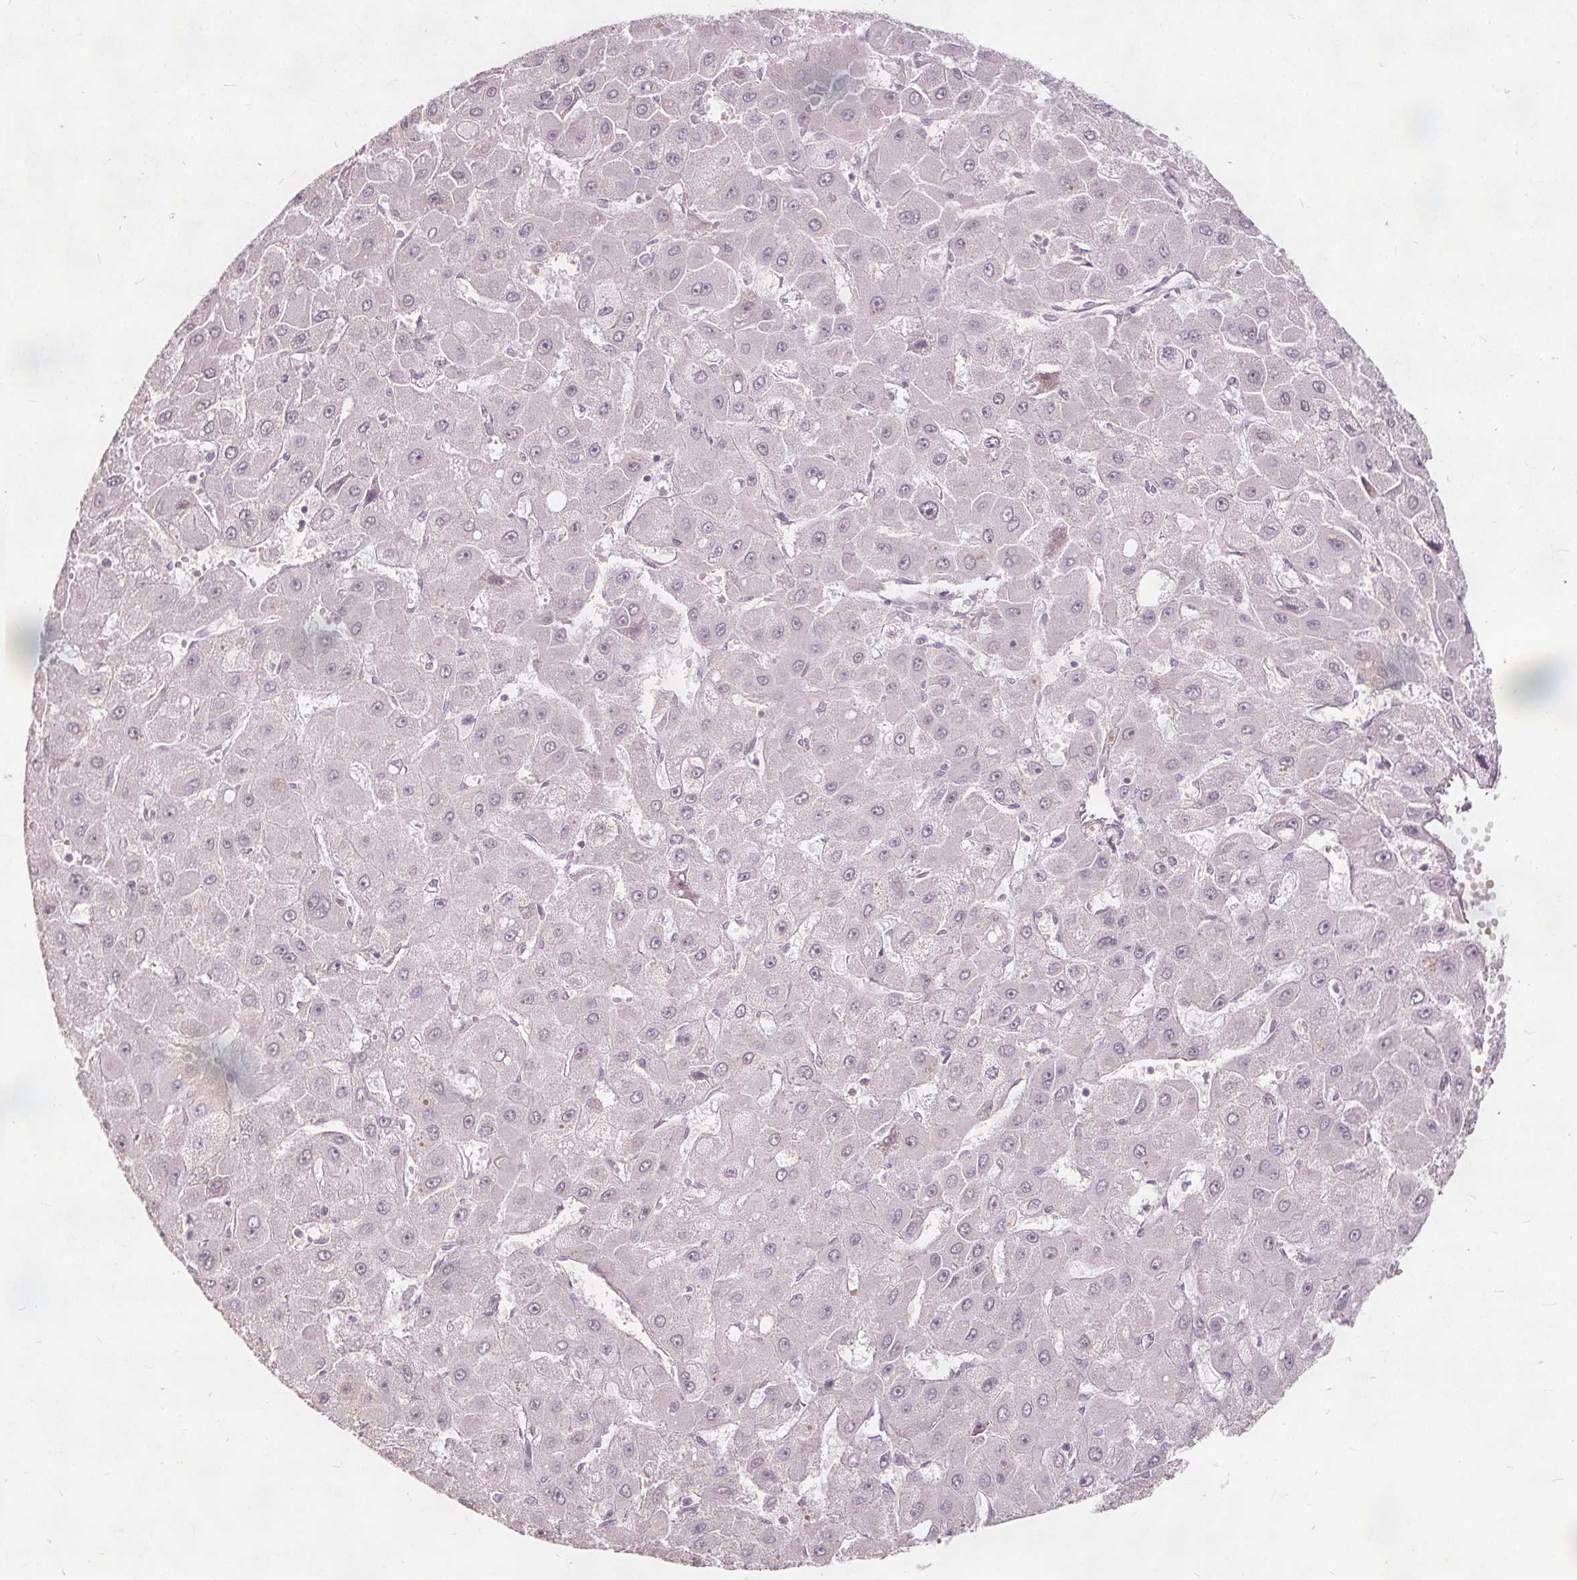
{"staining": {"intensity": "negative", "quantity": "none", "location": "none"}, "tissue": "liver cancer", "cell_type": "Tumor cells", "image_type": "cancer", "snomed": [{"axis": "morphology", "description": "Carcinoma, Hepatocellular, NOS"}, {"axis": "topography", "description": "Liver"}], "caption": "The histopathology image displays no significant positivity in tumor cells of liver cancer (hepatocellular carcinoma).", "gene": "PTPRT", "patient": {"sex": "female", "age": 25}}